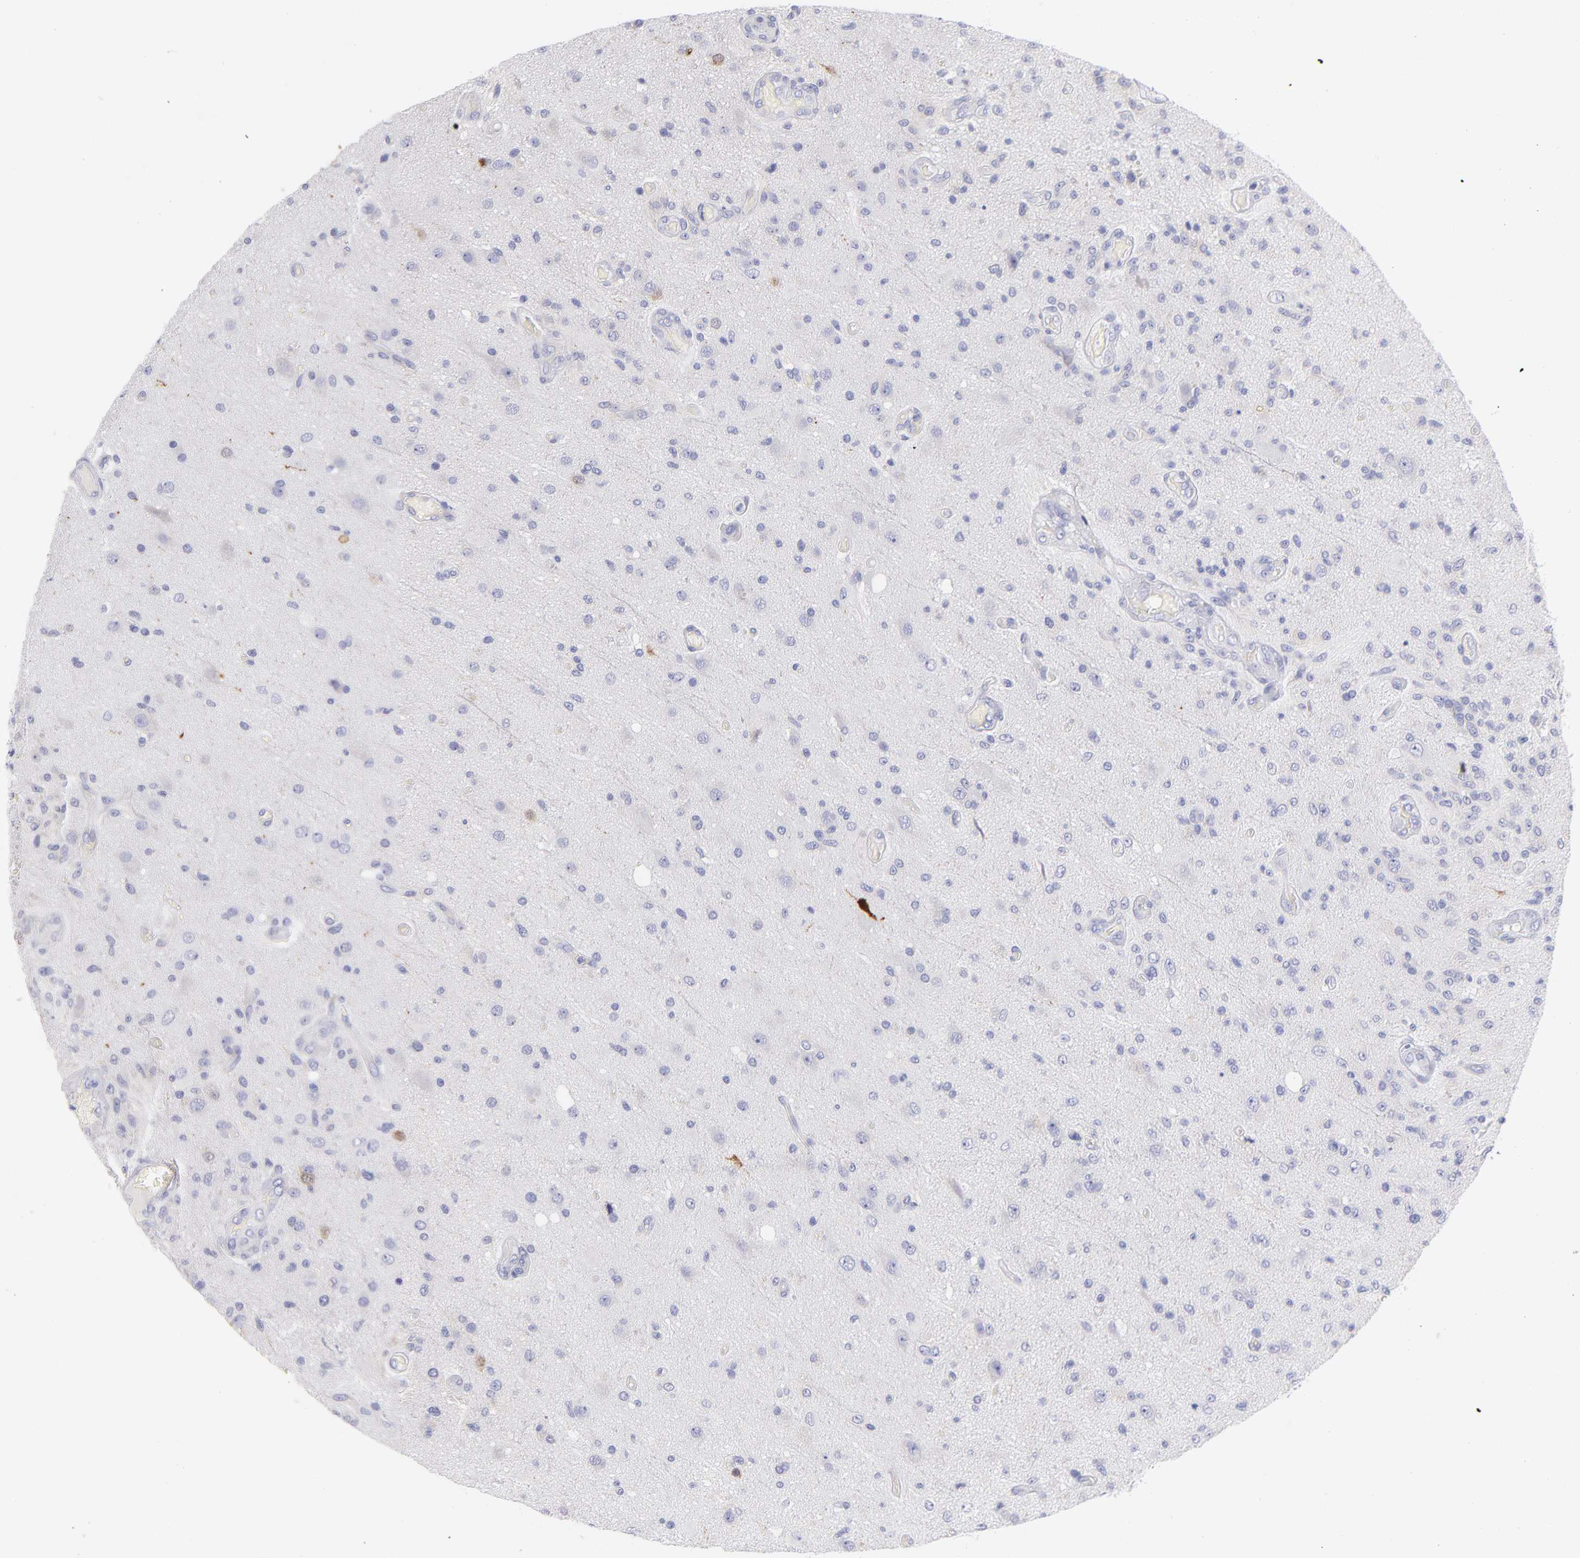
{"staining": {"intensity": "negative", "quantity": "none", "location": "none"}, "tissue": "glioma", "cell_type": "Tumor cells", "image_type": "cancer", "snomed": [{"axis": "morphology", "description": "Normal tissue, NOS"}, {"axis": "morphology", "description": "Glioma, malignant, High grade"}, {"axis": "topography", "description": "Cerebral cortex"}], "caption": "This micrograph is of high-grade glioma (malignant) stained with immunohistochemistry to label a protein in brown with the nuclei are counter-stained blue. There is no positivity in tumor cells. (DAB (3,3'-diaminobenzidine) immunohistochemistry (IHC) visualized using brightfield microscopy, high magnification).", "gene": "SCGN", "patient": {"sex": "male", "age": 77}}